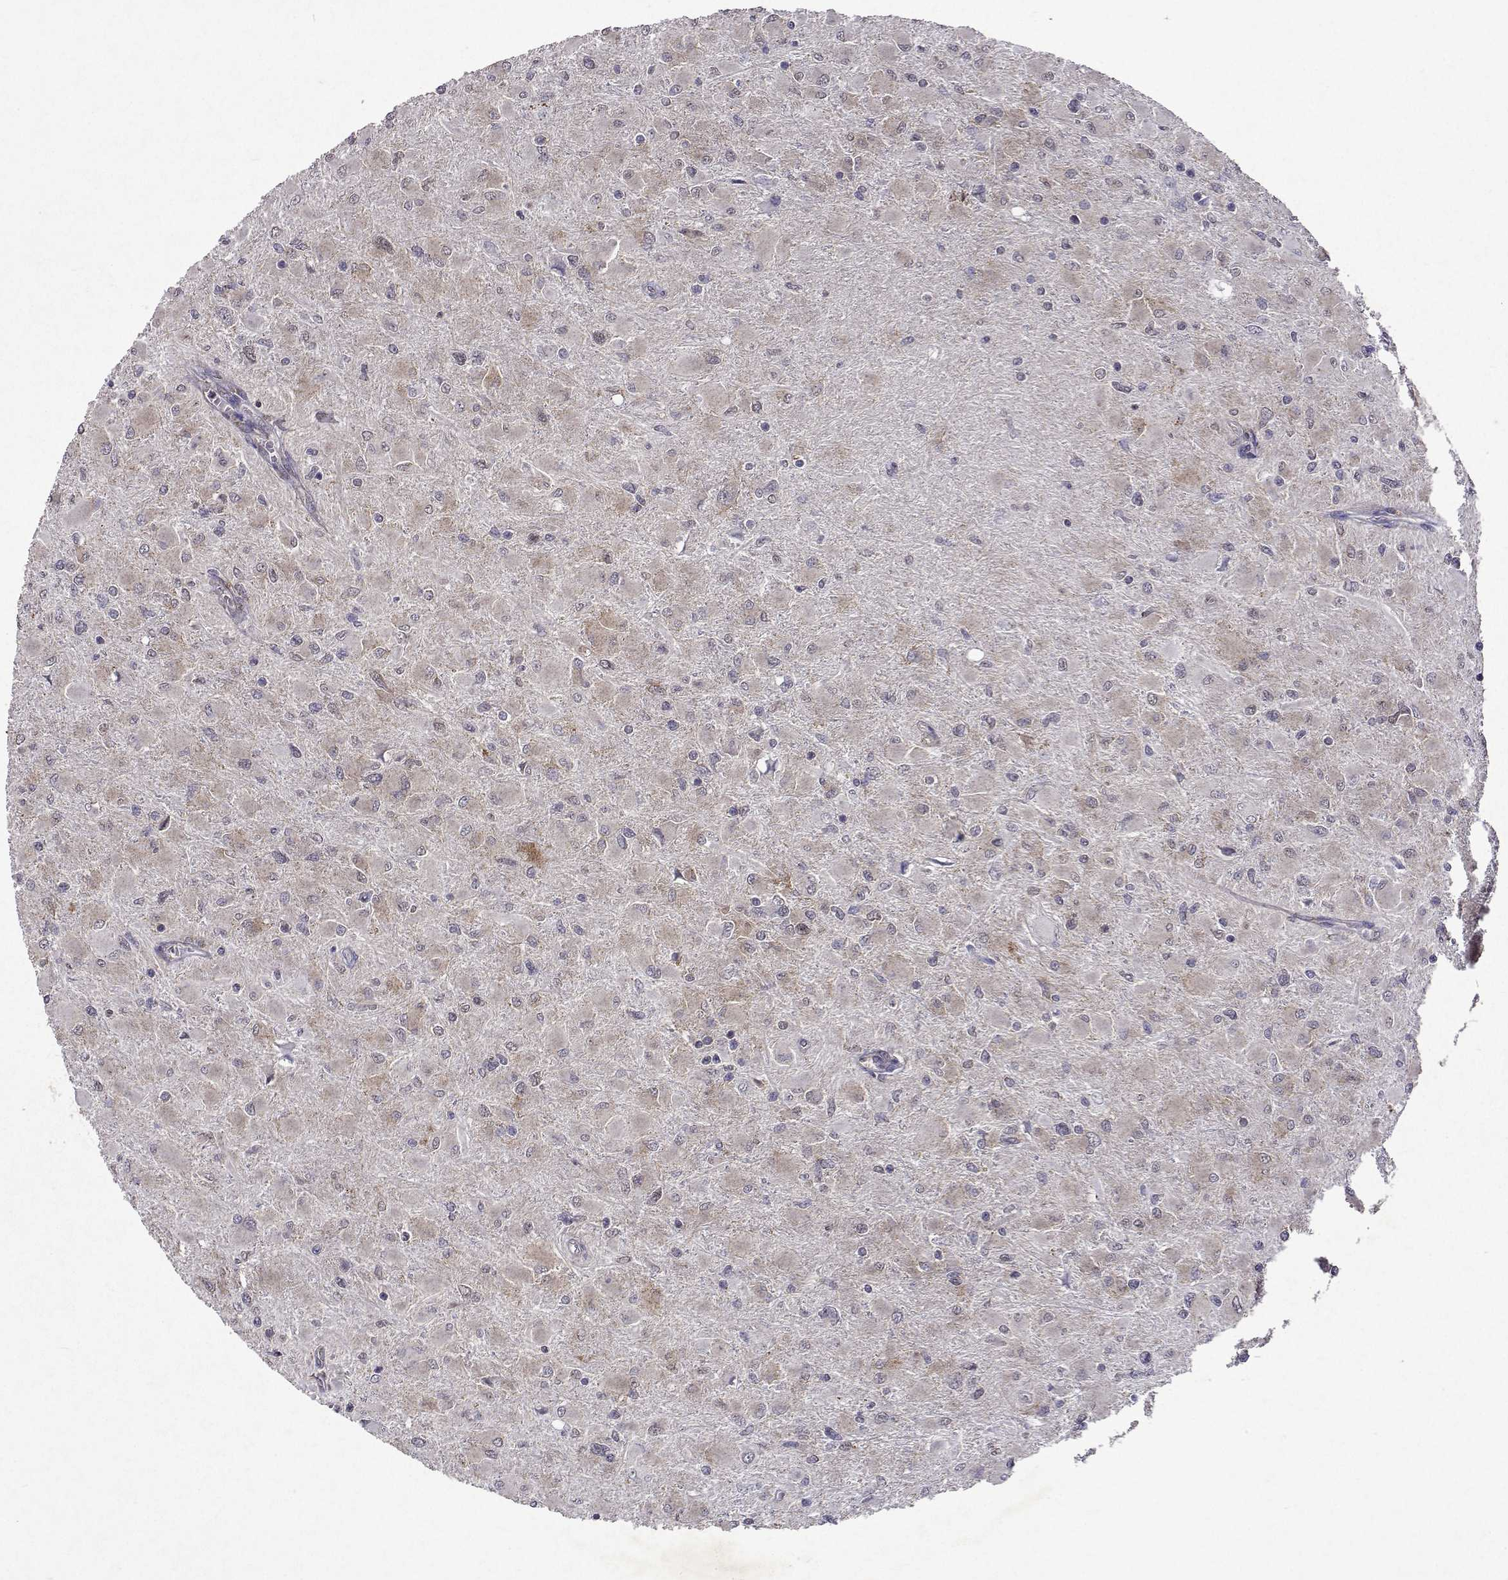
{"staining": {"intensity": "weak", "quantity": "<25%", "location": "cytoplasmic/membranous"}, "tissue": "glioma", "cell_type": "Tumor cells", "image_type": "cancer", "snomed": [{"axis": "morphology", "description": "Glioma, malignant, High grade"}, {"axis": "topography", "description": "Cerebral cortex"}], "caption": "Malignant glioma (high-grade) stained for a protein using IHC reveals no positivity tumor cells.", "gene": "TARBP2", "patient": {"sex": "female", "age": 36}}